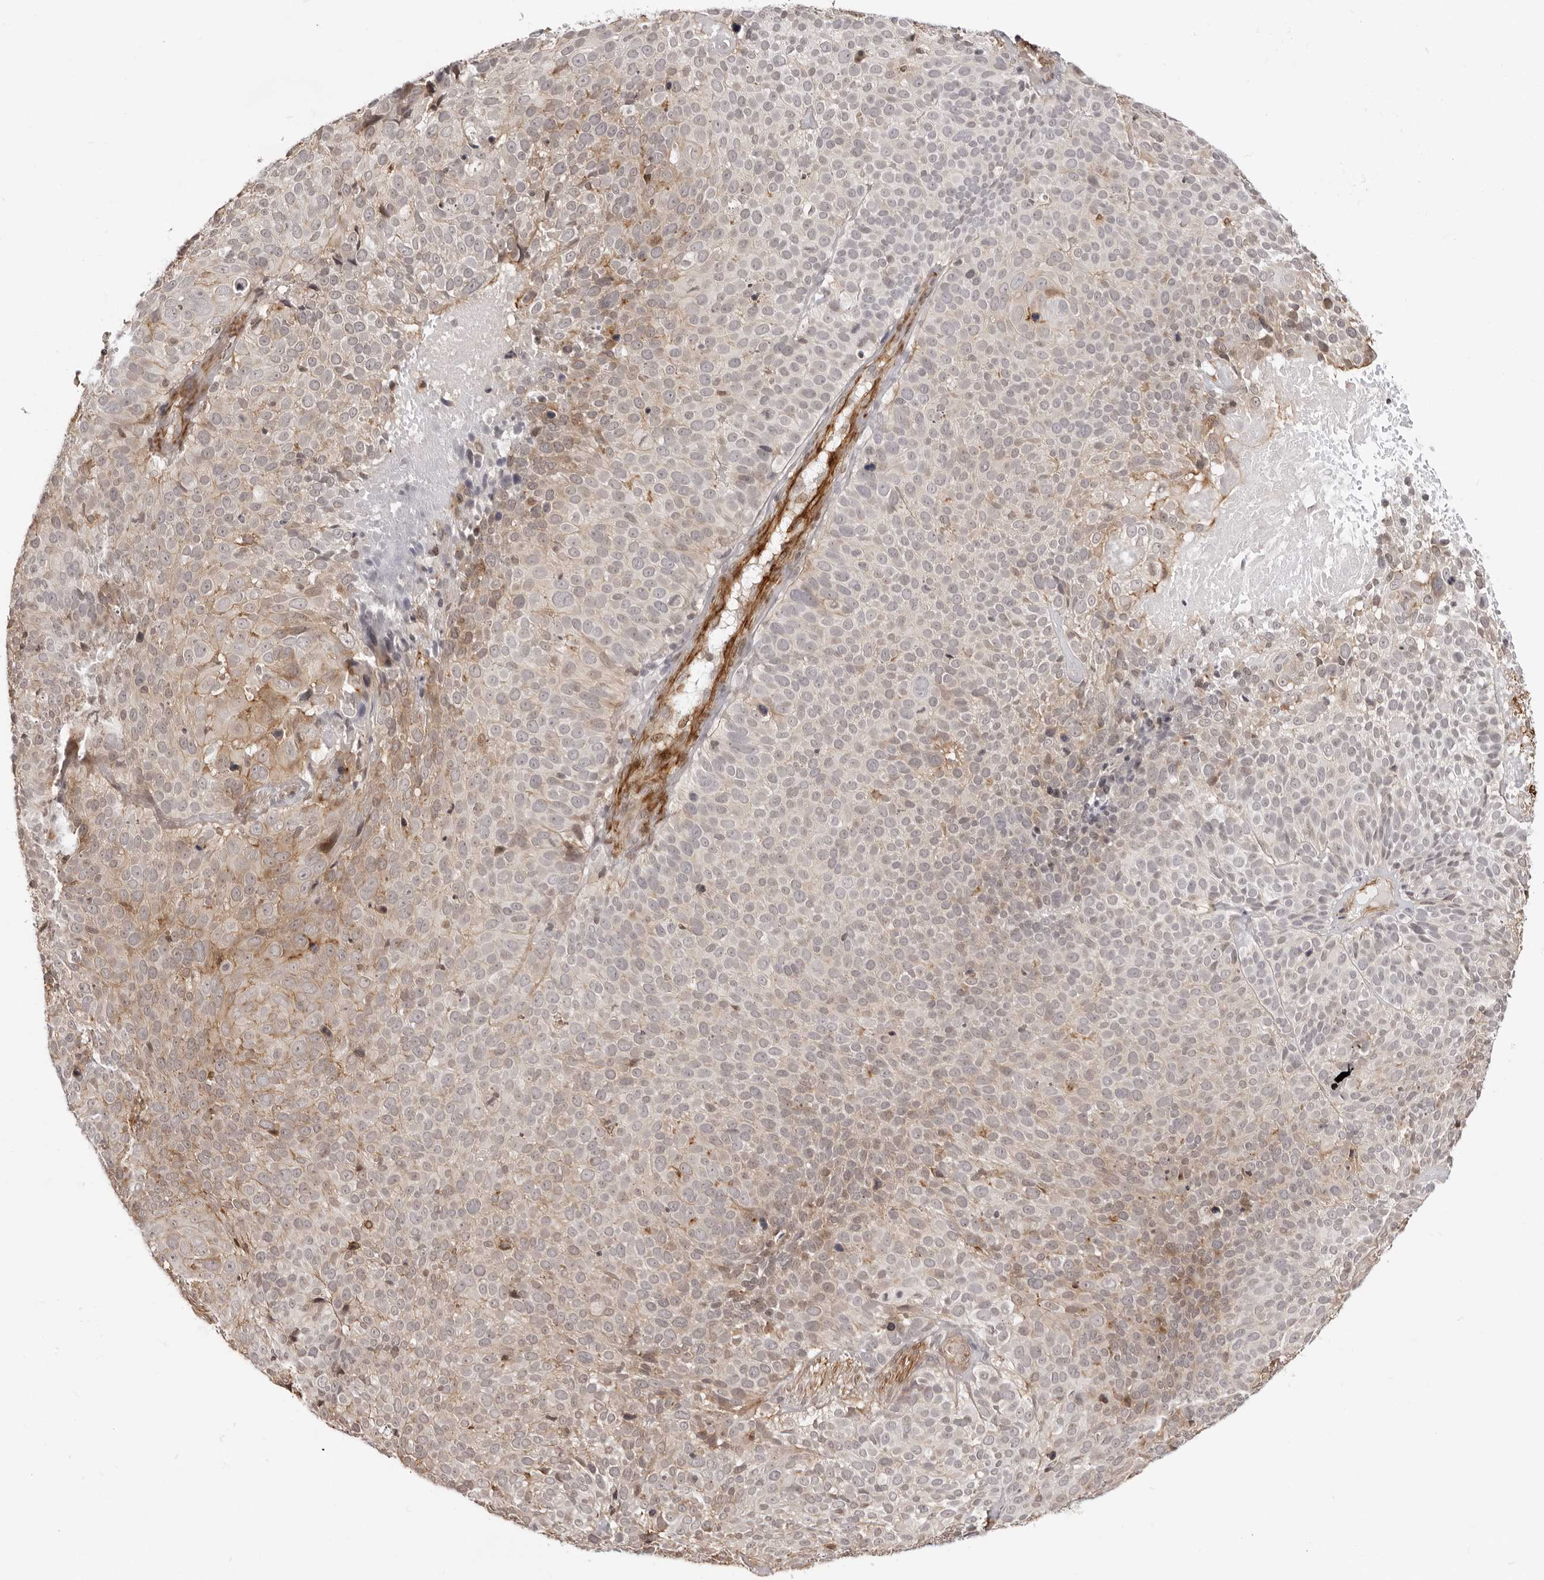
{"staining": {"intensity": "weak", "quantity": "<25%", "location": "cytoplasmic/membranous"}, "tissue": "cervical cancer", "cell_type": "Tumor cells", "image_type": "cancer", "snomed": [{"axis": "morphology", "description": "Squamous cell carcinoma, NOS"}, {"axis": "topography", "description": "Cervix"}], "caption": "Protein analysis of cervical cancer (squamous cell carcinoma) reveals no significant positivity in tumor cells. Nuclei are stained in blue.", "gene": "UNK", "patient": {"sex": "female", "age": 74}}